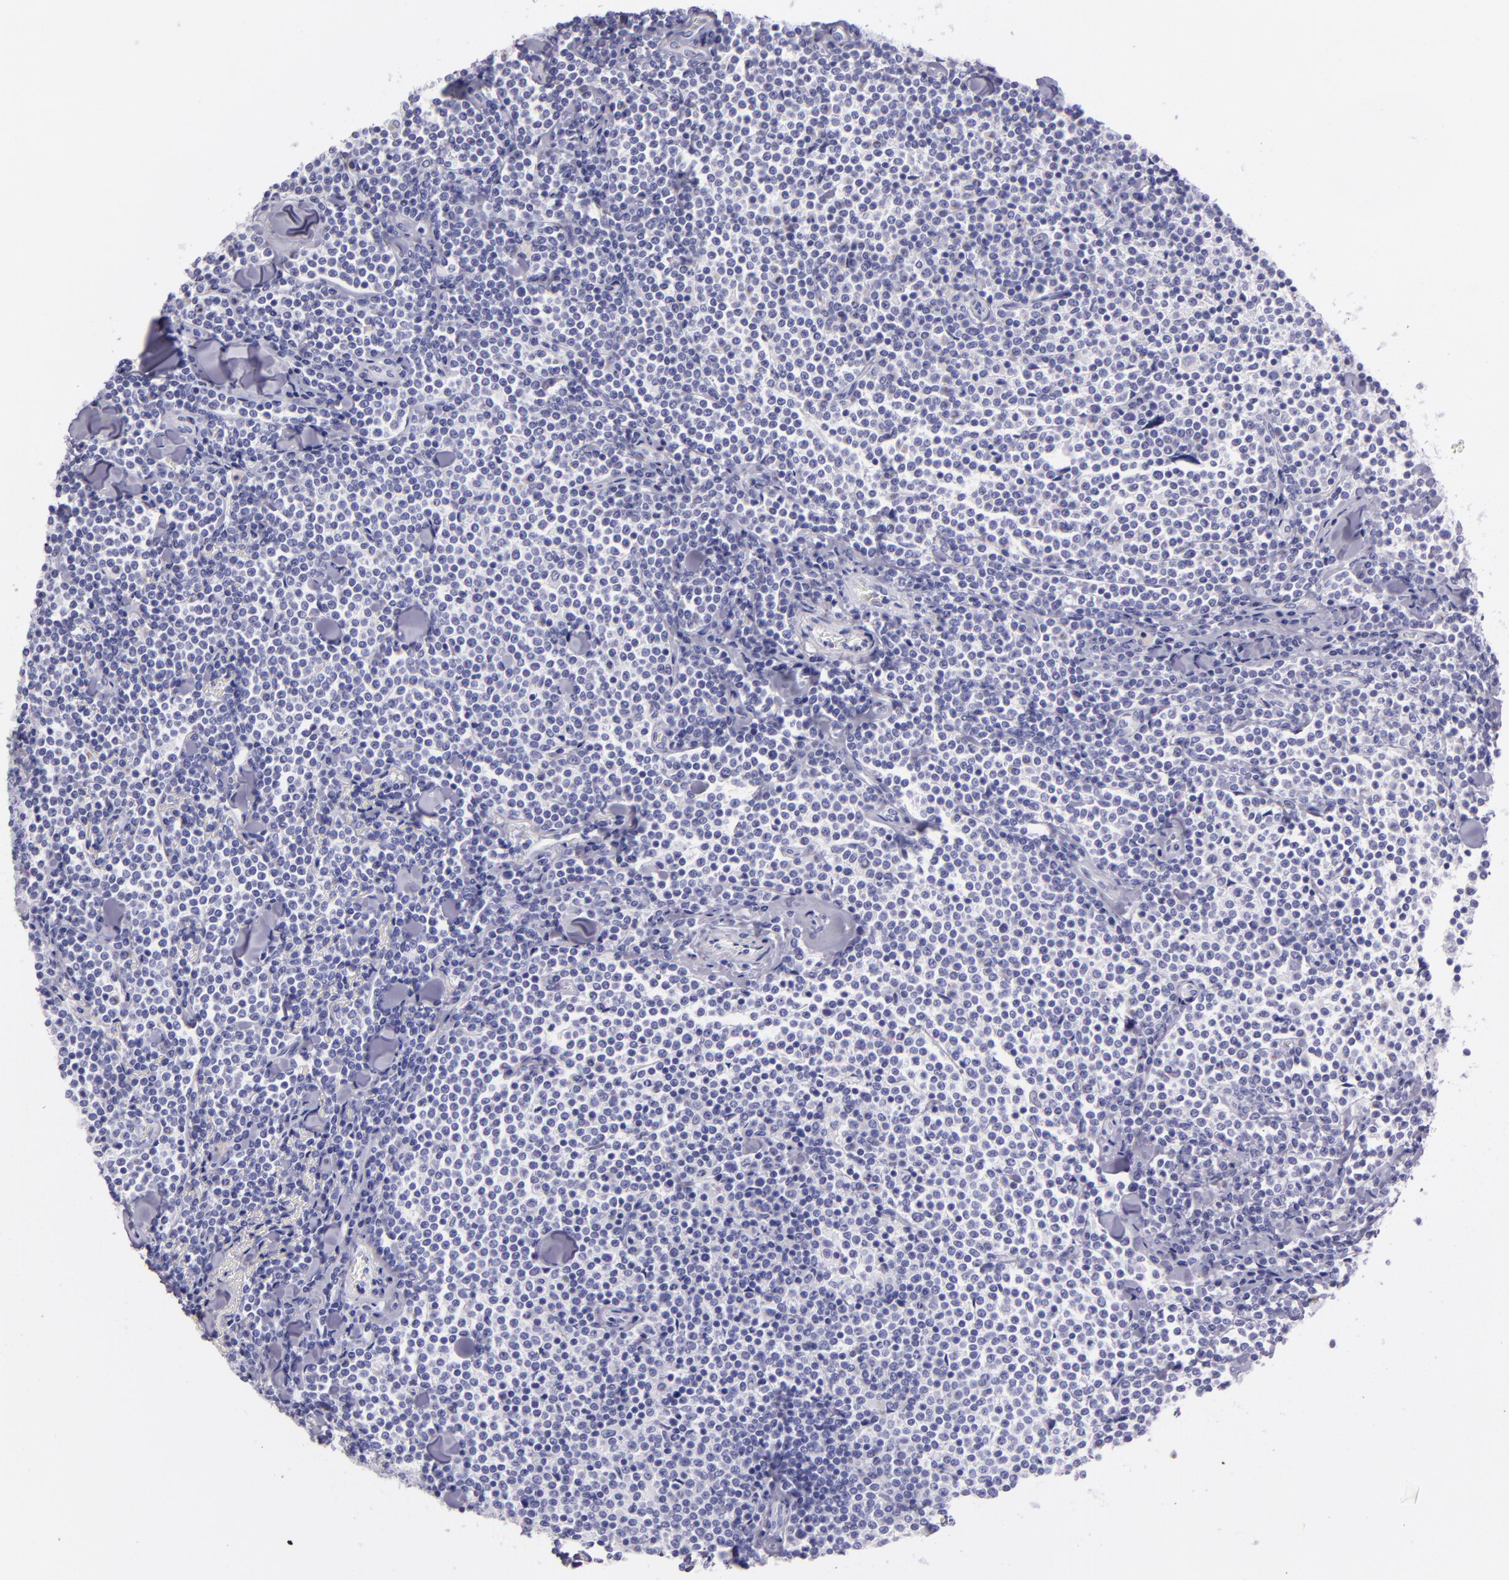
{"staining": {"intensity": "negative", "quantity": "none", "location": "none"}, "tissue": "lymphoma", "cell_type": "Tumor cells", "image_type": "cancer", "snomed": [{"axis": "morphology", "description": "Malignant lymphoma, non-Hodgkin's type, Low grade"}, {"axis": "topography", "description": "Soft tissue"}], "caption": "Photomicrograph shows no significant protein expression in tumor cells of lymphoma.", "gene": "MUC5AC", "patient": {"sex": "male", "age": 92}}